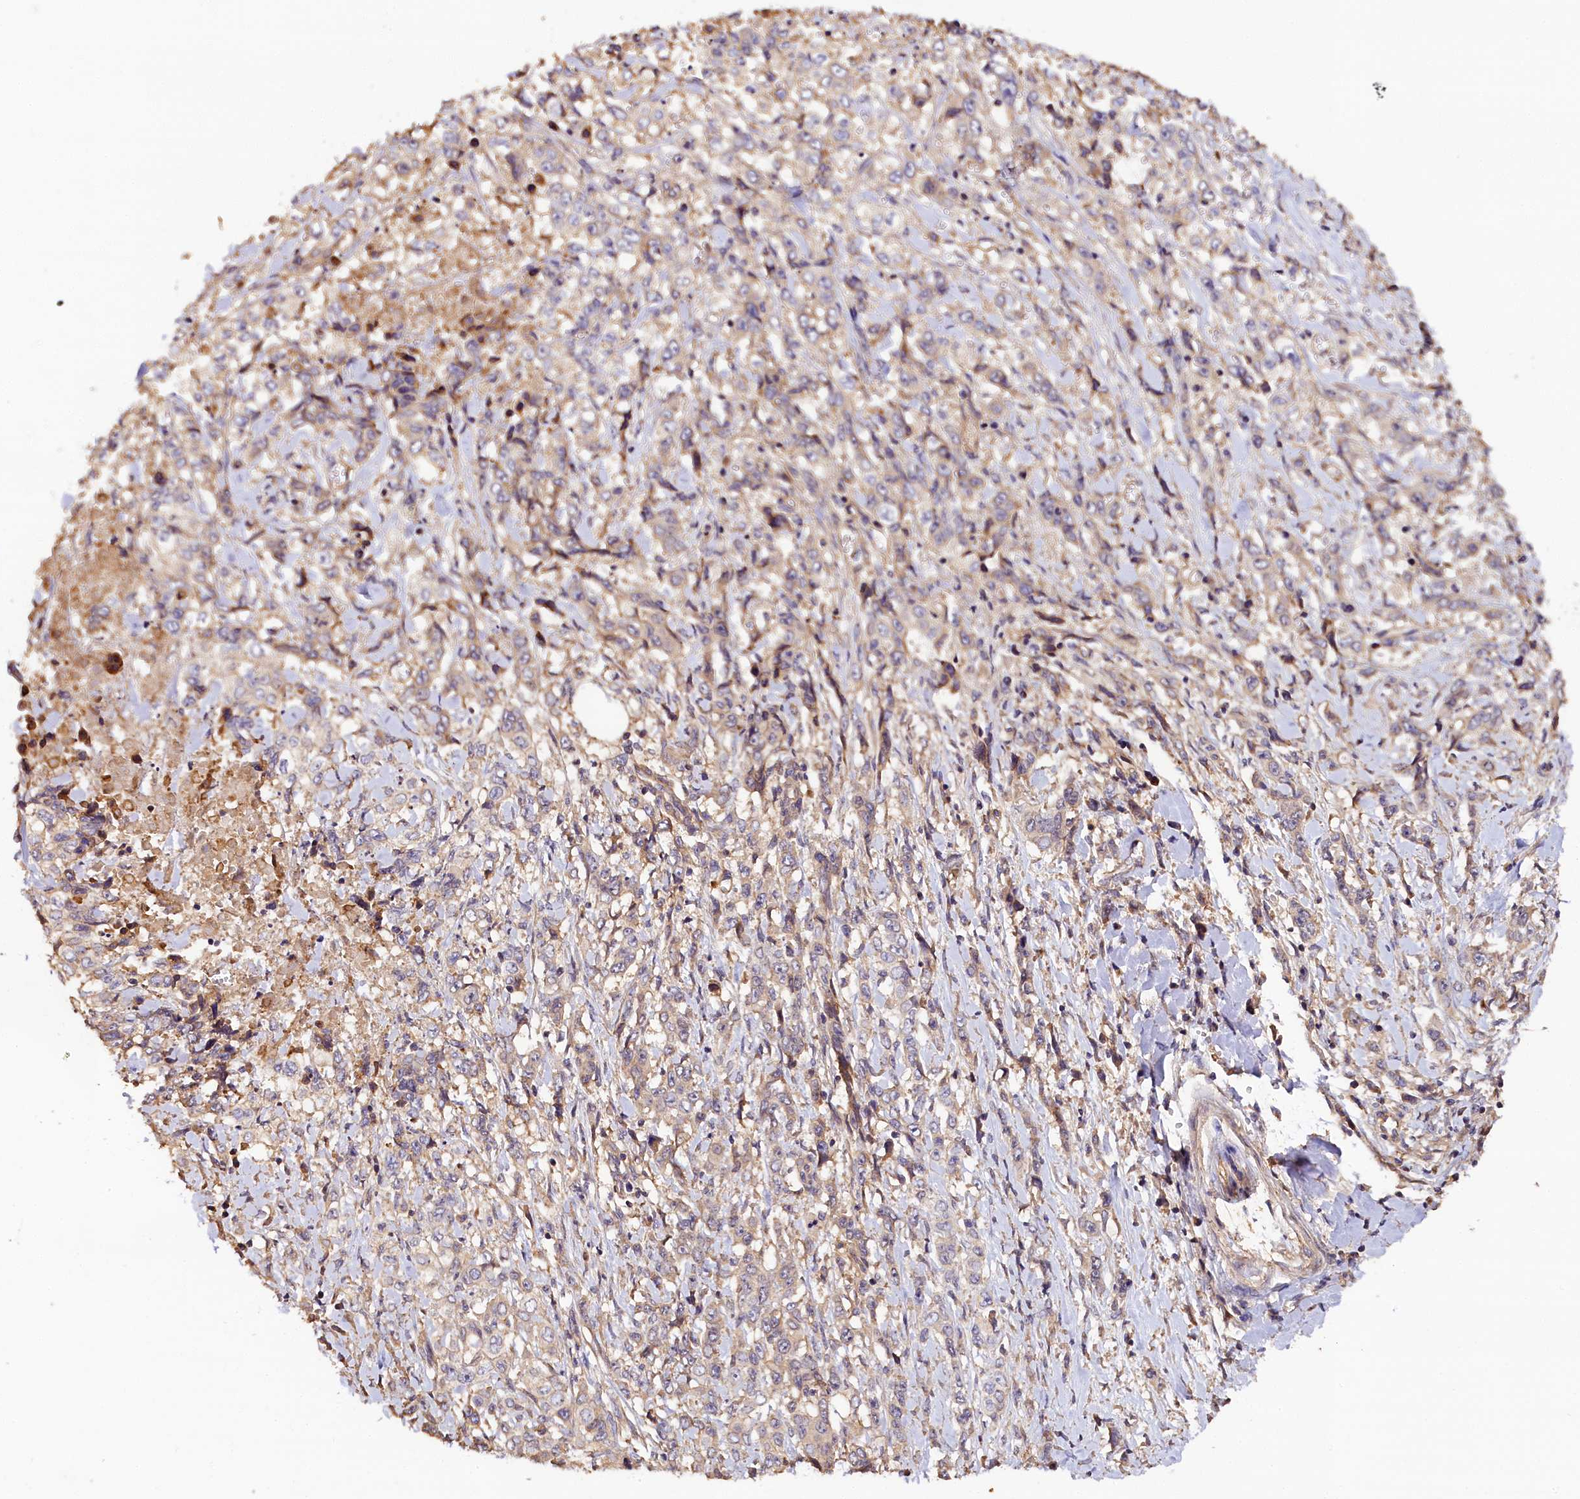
{"staining": {"intensity": "weak", "quantity": "<25%", "location": "cytoplasmic/membranous"}, "tissue": "stomach cancer", "cell_type": "Tumor cells", "image_type": "cancer", "snomed": [{"axis": "morphology", "description": "Adenocarcinoma, NOS"}, {"axis": "topography", "description": "Stomach, upper"}], "caption": "DAB immunohistochemical staining of human stomach adenocarcinoma exhibits no significant expression in tumor cells.", "gene": "KATNB1", "patient": {"sex": "male", "age": 62}}